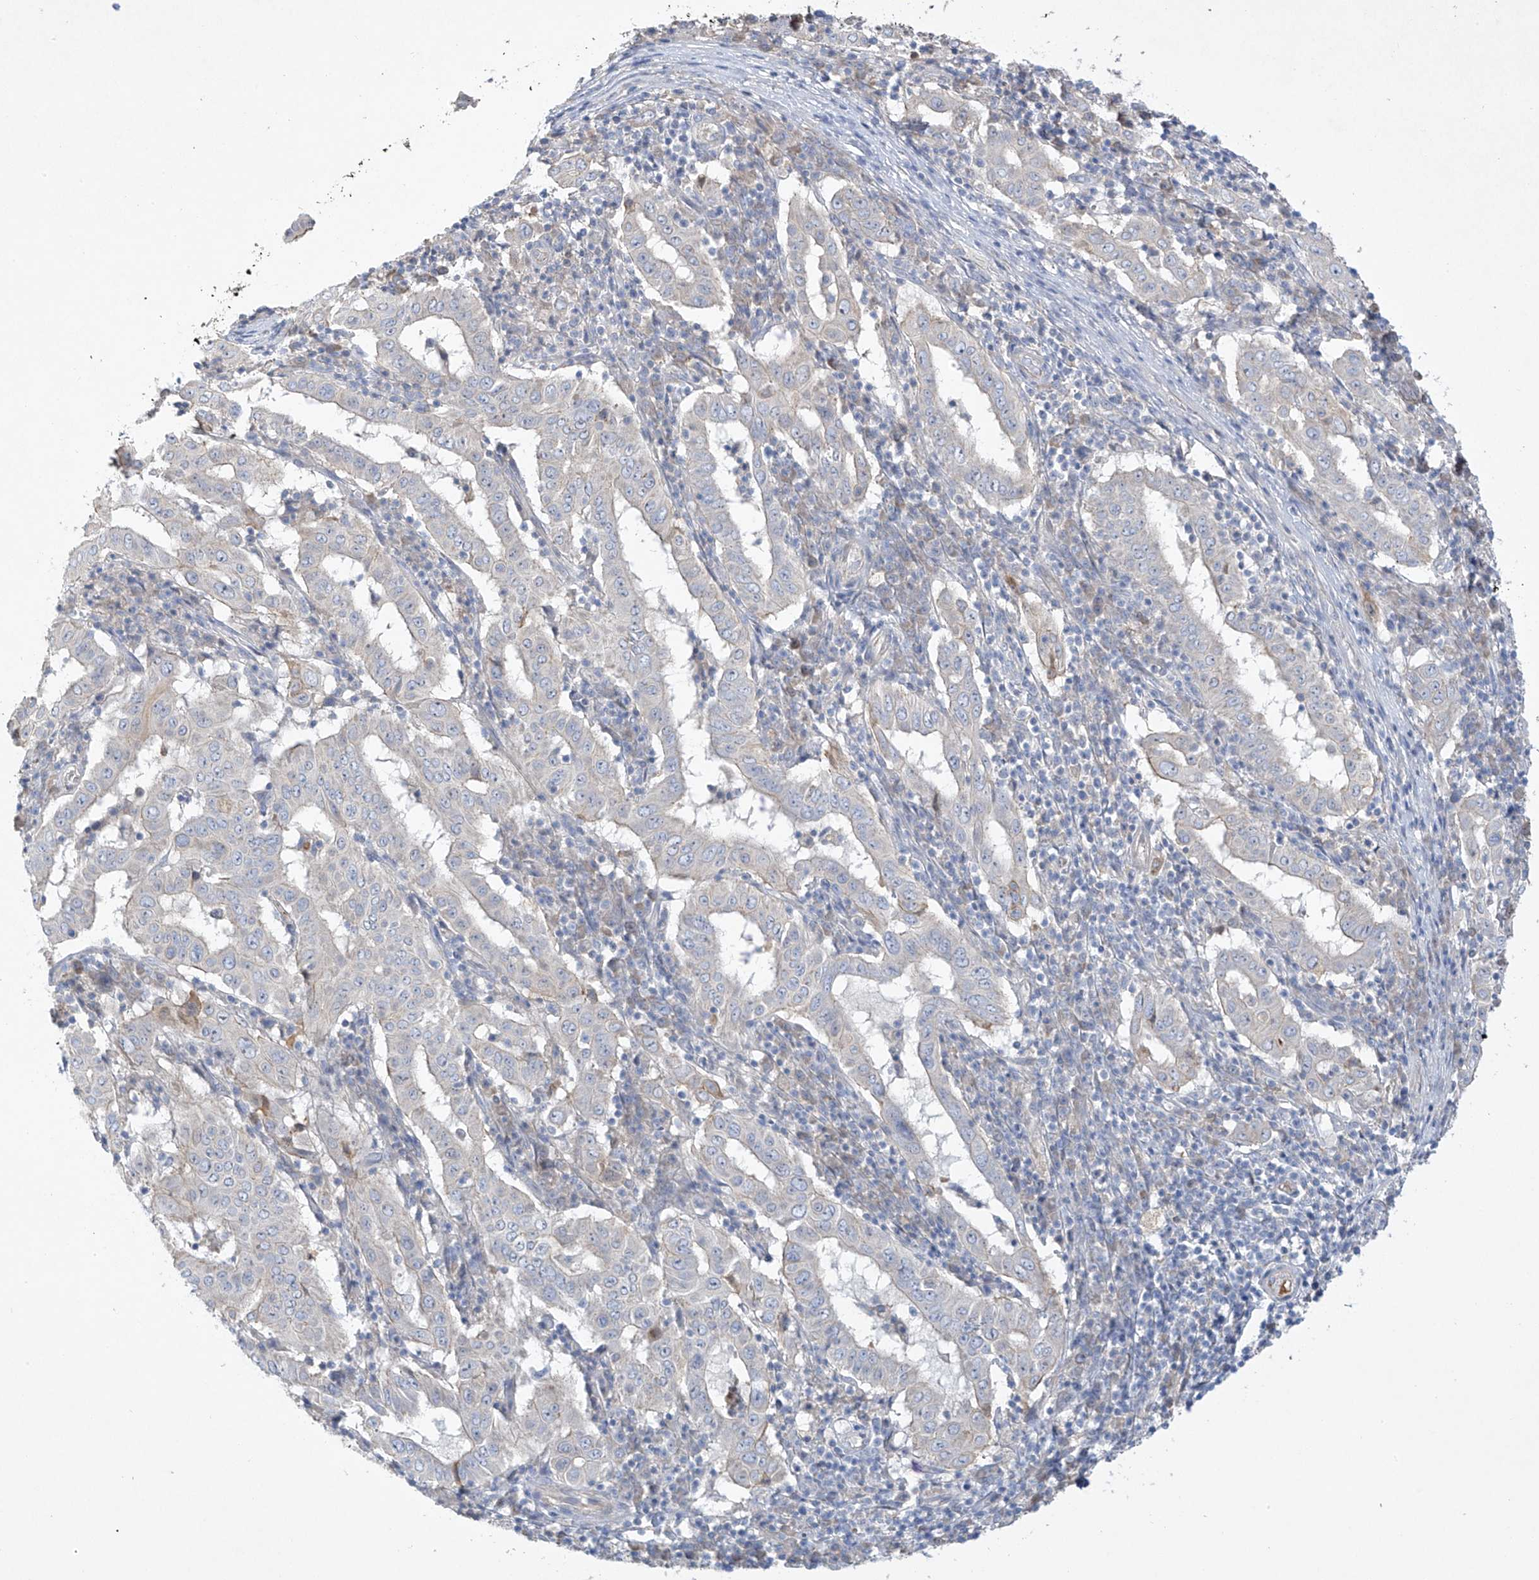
{"staining": {"intensity": "negative", "quantity": "none", "location": "none"}, "tissue": "pancreatic cancer", "cell_type": "Tumor cells", "image_type": "cancer", "snomed": [{"axis": "morphology", "description": "Adenocarcinoma, NOS"}, {"axis": "topography", "description": "Pancreas"}], "caption": "Histopathology image shows no significant protein positivity in tumor cells of pancreatic cancer.", "gene": "PRSS12", "patient": {"sex": "male", "age": 63}}